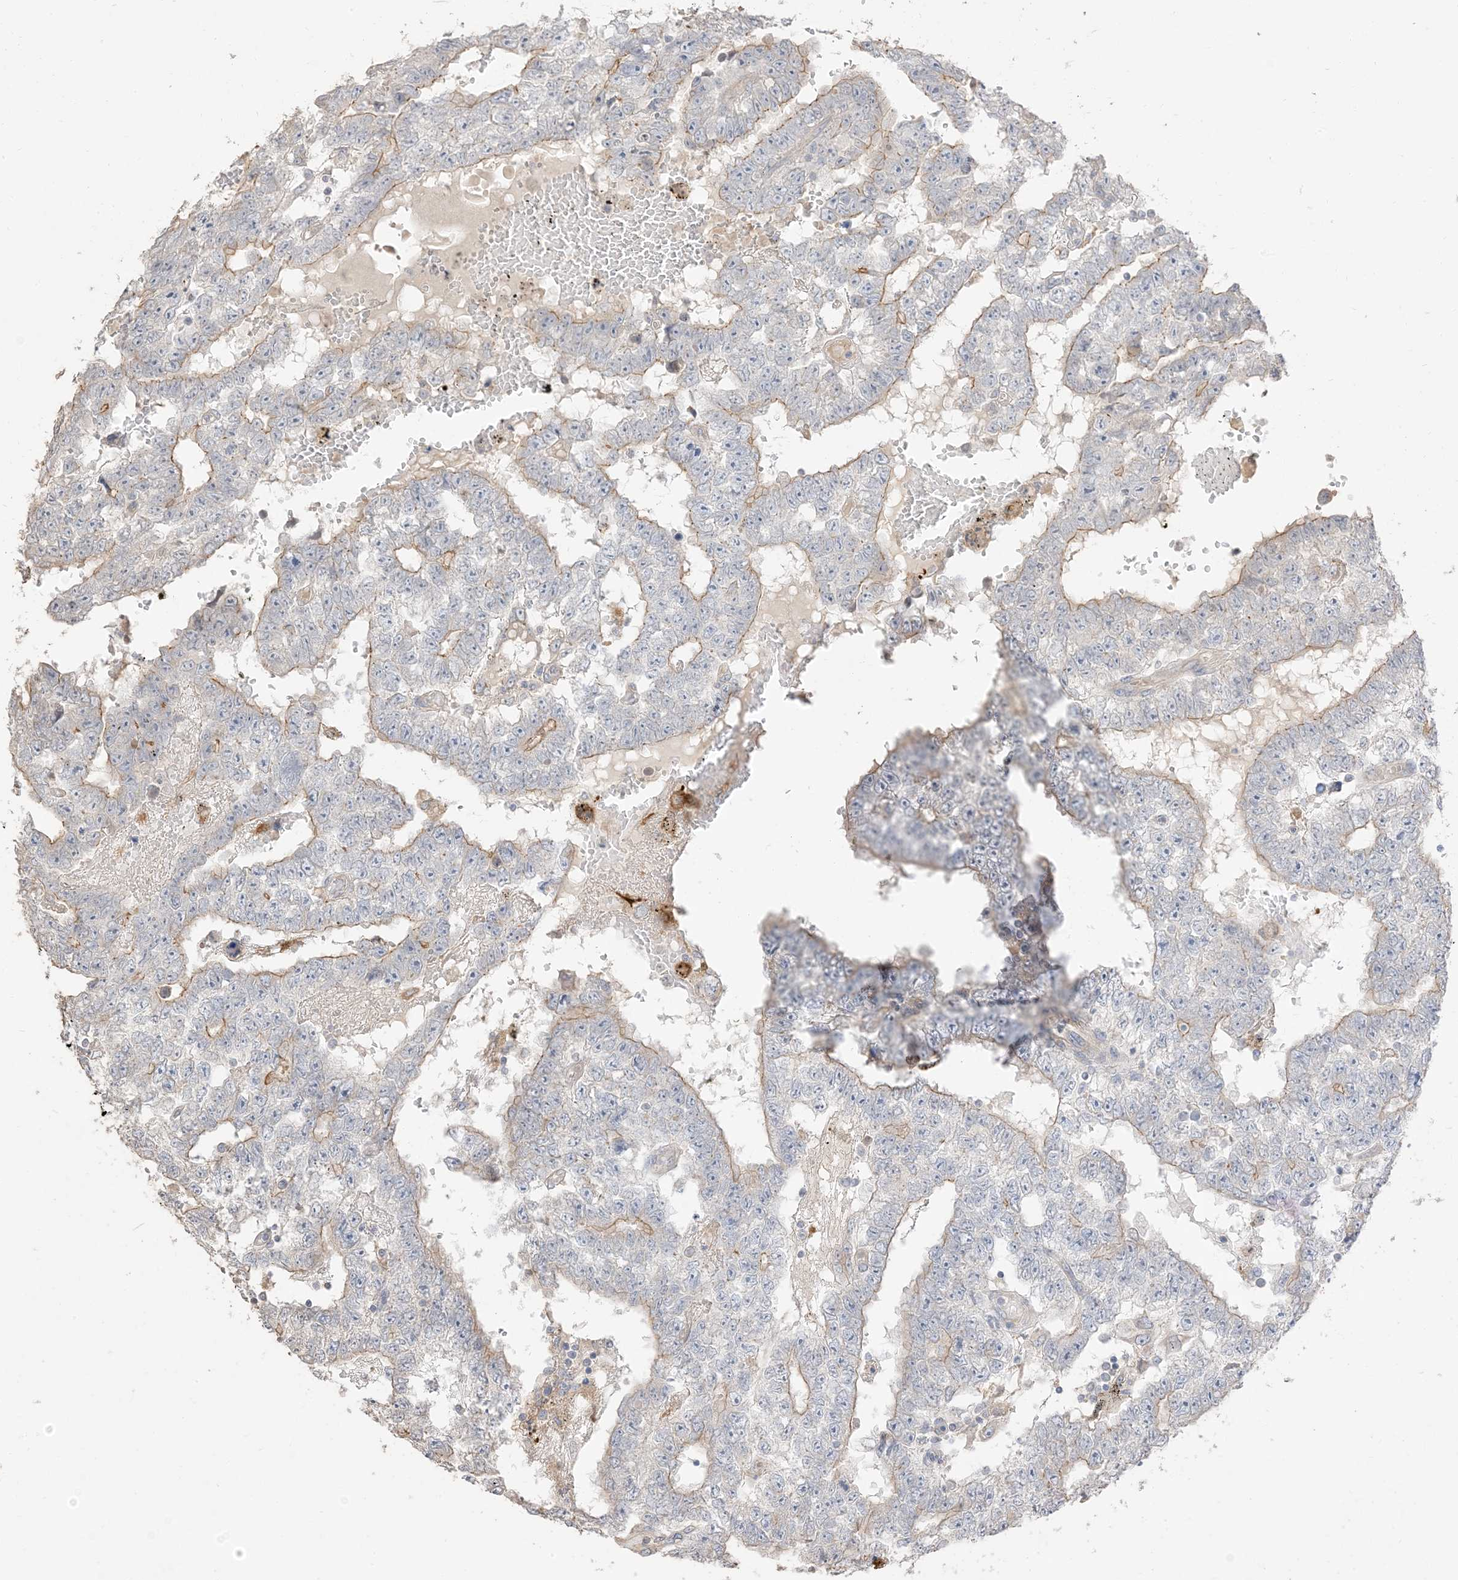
{"staining": {"intensity": "weak", "quantity": "25%-75%", "location": "cytoplasmic/membranous"}, "tissue": "testis cancer", "cell_type": "Tumor cells", "image_type": "cancer", "snomed": [{"axis": "morphology", "description": "Carcinoma, Embryonal, NOS"}, {"axis": "topography", "description": "Testis"}], "caption": "This micrograph shows testis cancer stained with immunohistochemistry to label a protein in brown. The cytoplasmic/membranous of tumor cells show weak positivity for the protein. Nuclei are counter-stained blue.", "gene": "RNF175", "patient": {"sex": "male", "age": 25}}